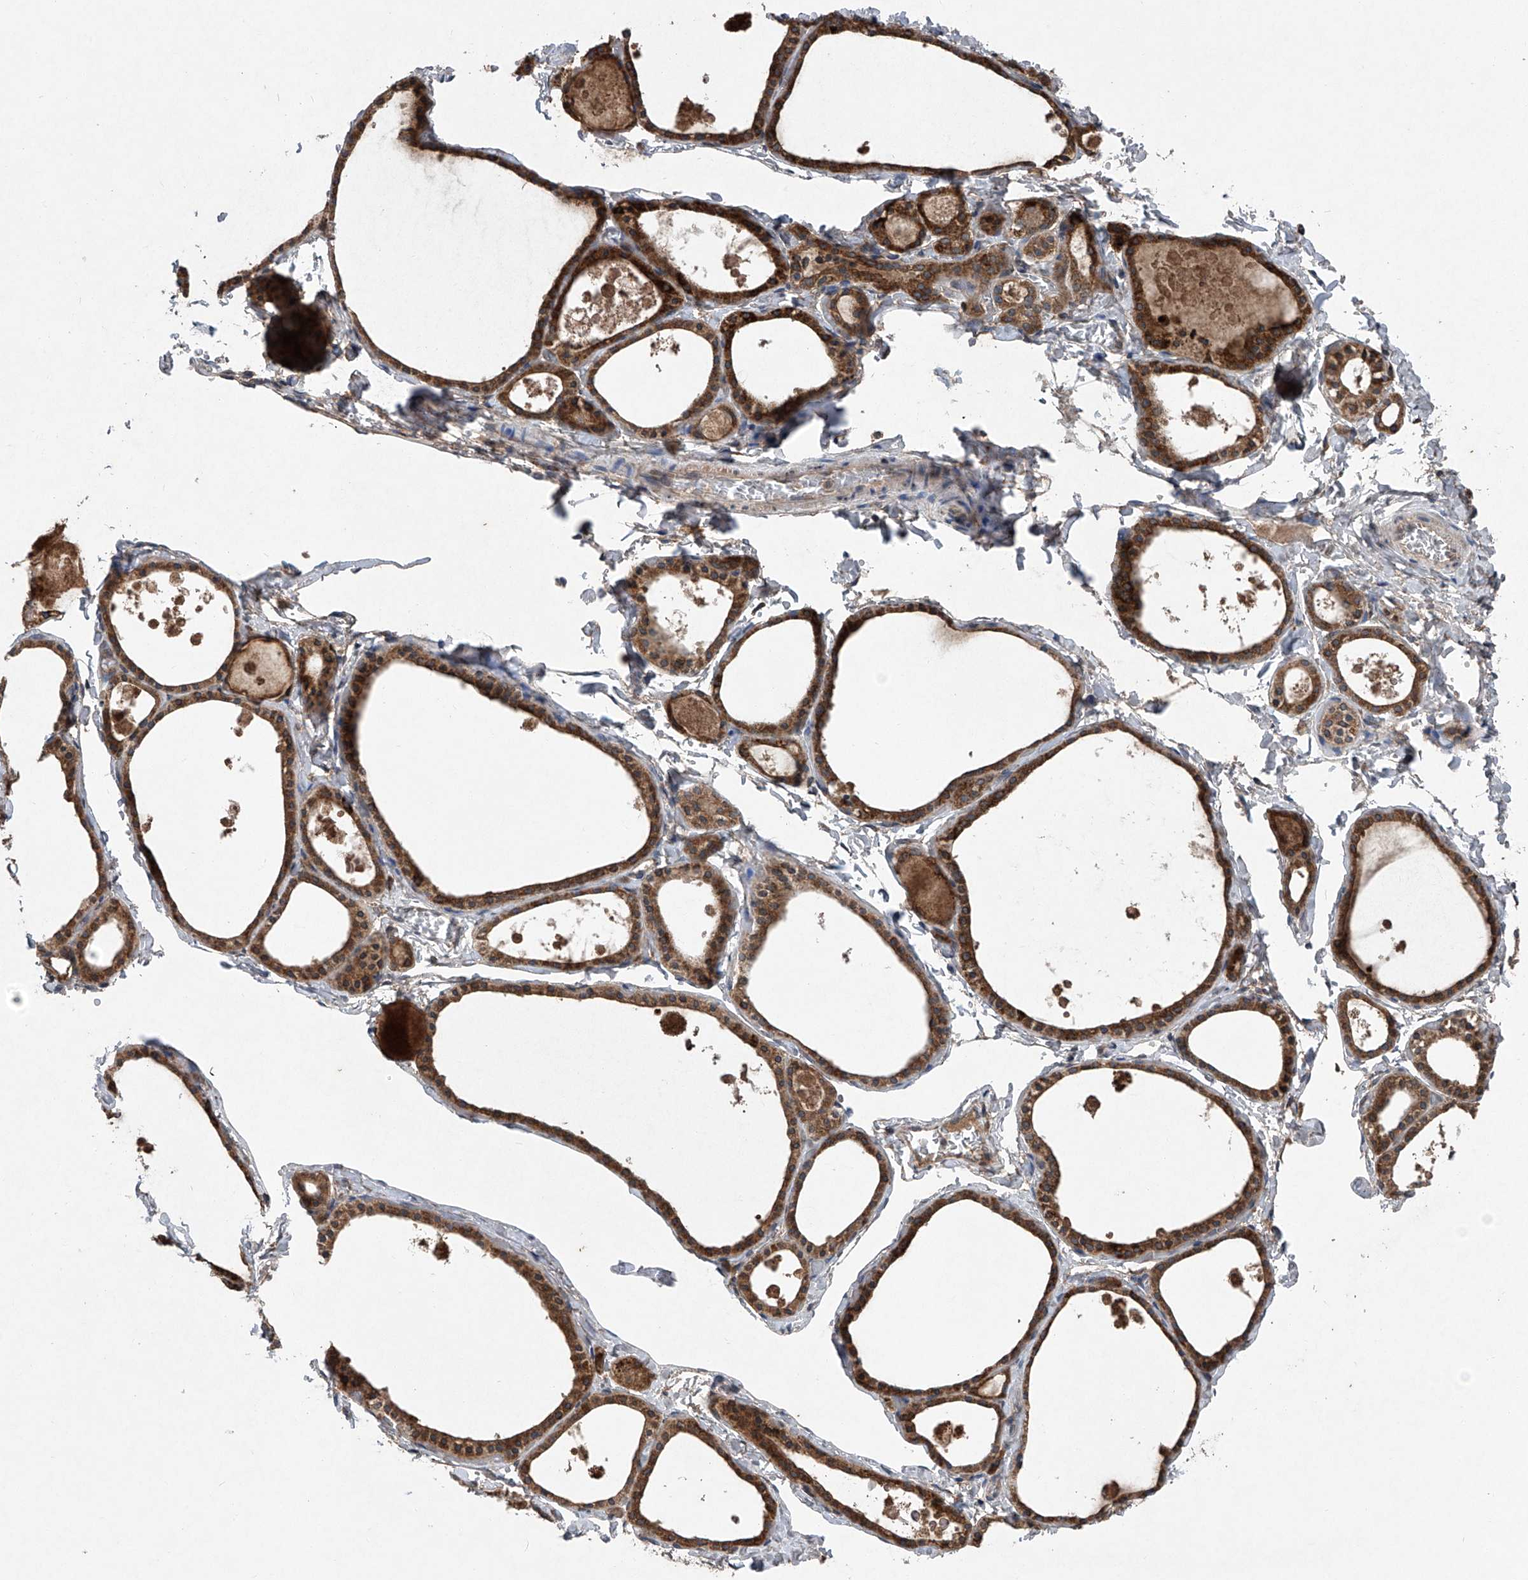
{"staining": {"intensity": "strong", "quantity": ">75%", "location": "cytoplasmic/membranous"}, "tissue": "thyroid gland", "cell_type": "Glandular cells", "image_type": "normal", "snomed": [{"axis": "morphology", "description": "Normal tissue, NOS"}, {"axis": "topography", "description": "Thyroid gland"}], "caption": "Immunohistochemical staining of normal thyroid gland demonstrates strong cytoplasmic/membranous protein expression in approximately >75% of glandular cells. (DAB (3,3'-diaminobenzidine) IHC, brown staining for protein, blue staining for nuclei).", "gene": "SUMF2", "patient": {"sex": "male", "age": 56}}